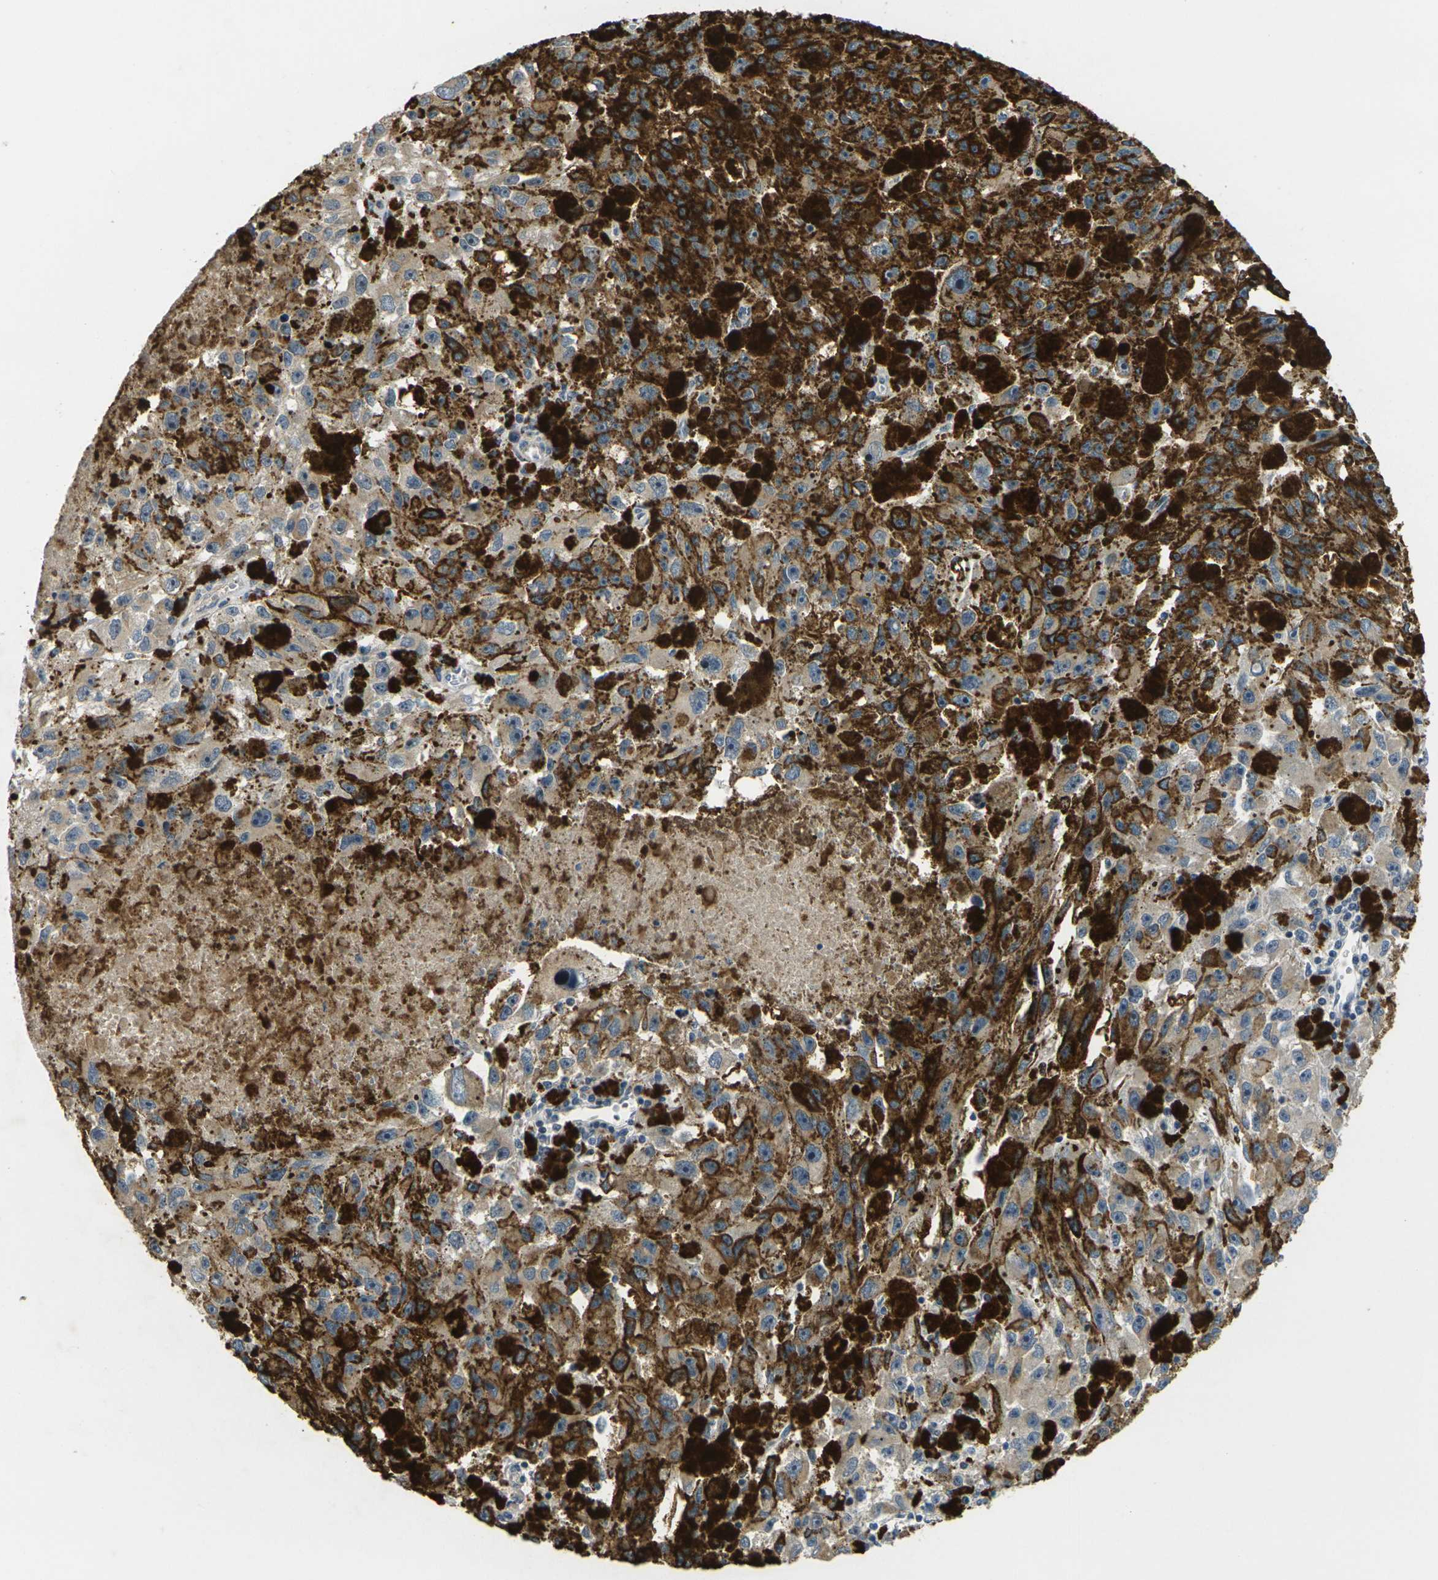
{"staining": {"intensity": "moderate", "quantity": ">75%", "location": "cytoplasmic/membranous"}, "tissue": "melanoma", "cell_type": "Tumor cells", "image_type": "cancer", "snomed": [{"axis": "morphology", "description": "Malignant melanoma in situ"}, {"axis": "morphology", "description": "Malignant melanoma, NOS"}, {"axis": "topography", "description": "Skin"}], "caption": "Protein staining displays moderate cytoplasmic/membranous expression in about >75% of tumor cells in malignant melanoma. (brown staining indicates protein expression, while blue staining denotes nuclei).", "gene": "MINAR2", "patient": {"sex": "female", "age": 88}}